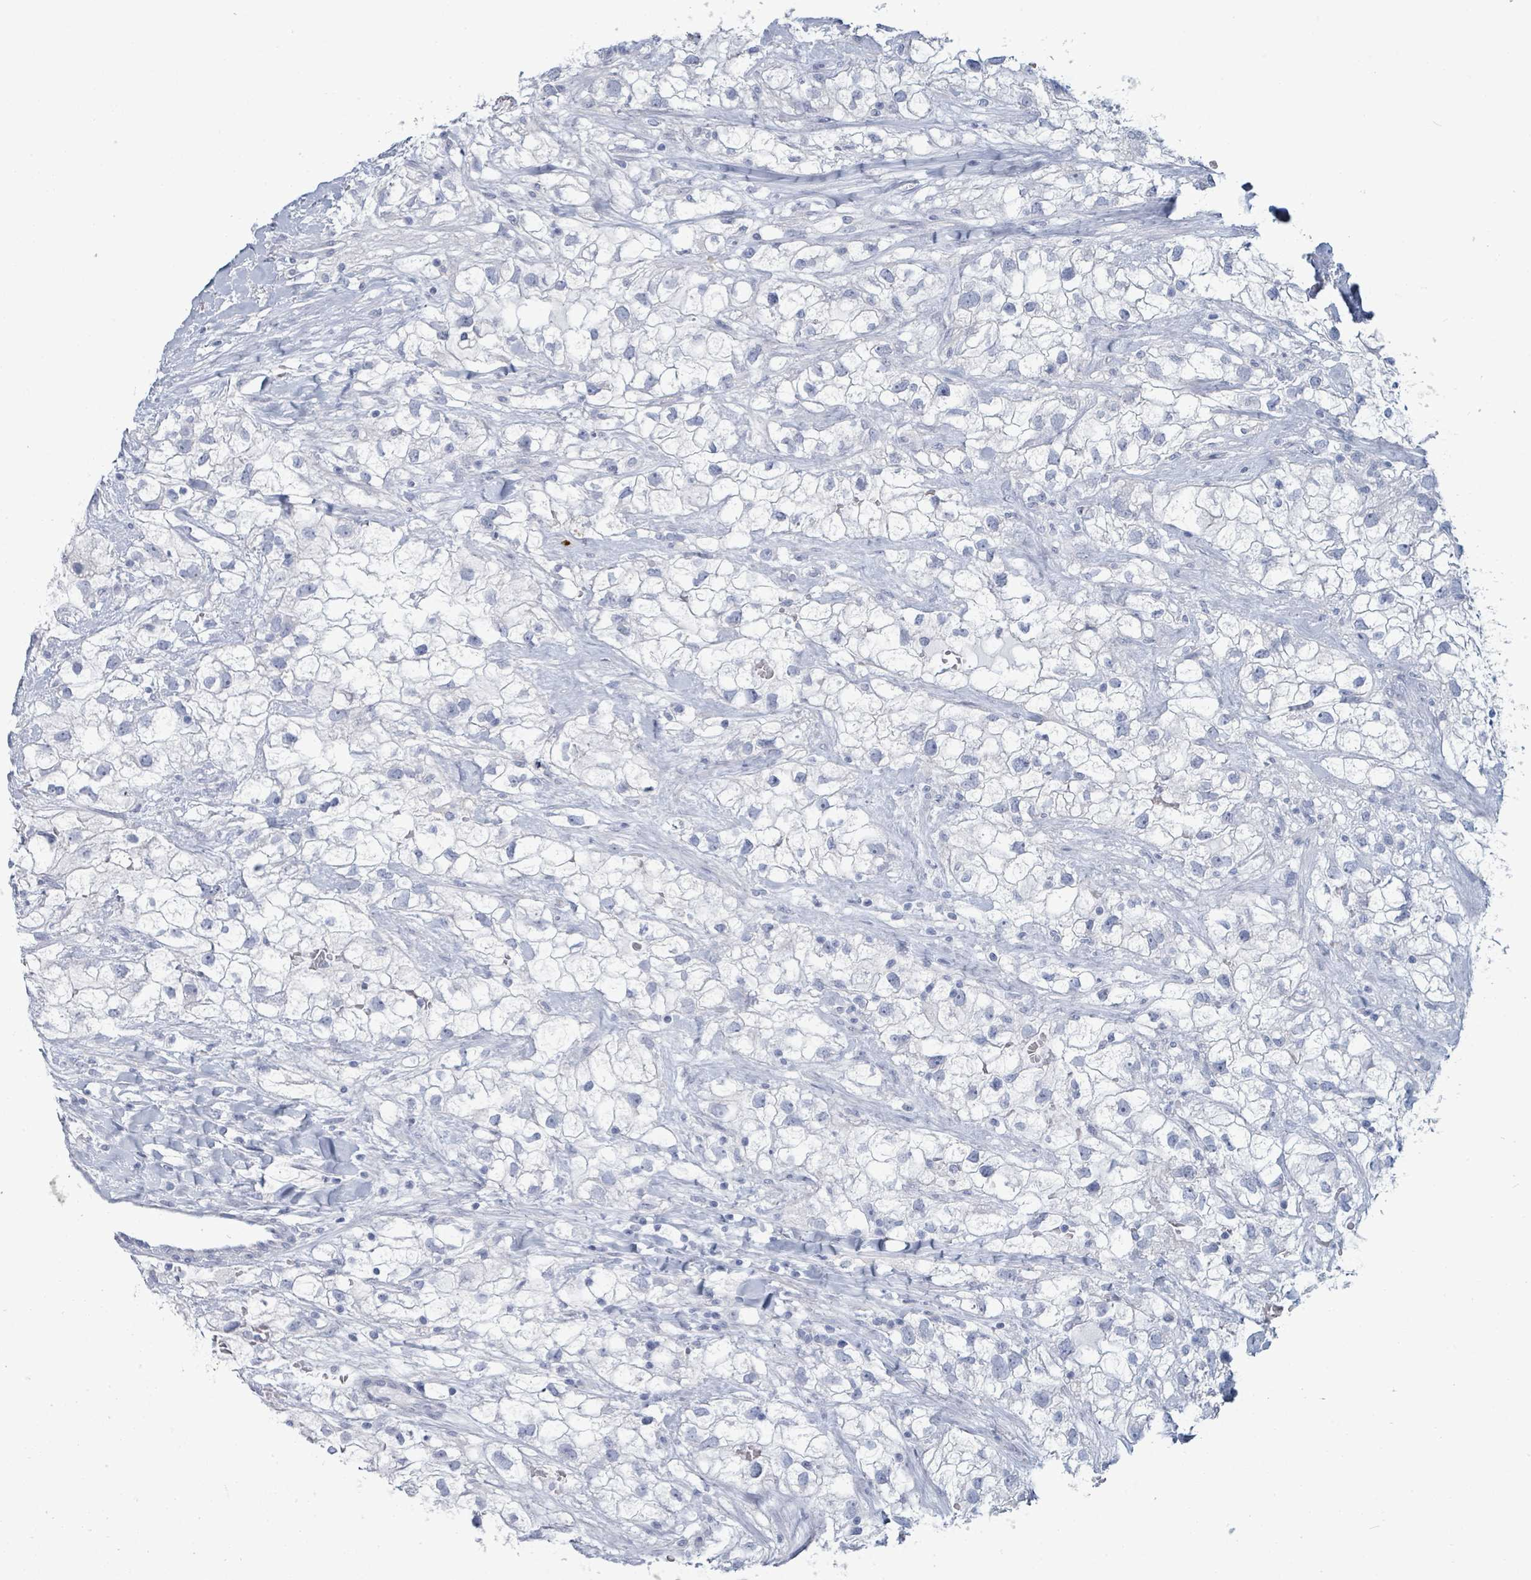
{"staining": {"intensity": "negative", "quantity": "none", "location": "none"}, "tissue": "renal cancer", "cell_type": "Tumor cells", "image_type": "cancer", "snomed": [{"axis": "morphology", "description": "Adenocarcinoma, NOS"}, {"axis": "topography", "description": "Kidney"}], "caption": "IHC of human renal cancer (adenocarcinoma) shows no expression in tumor cells. Brightfield microscopy of immunohistochemistry stained with DAB (3,3'-diaminobenzidine) (brown) and hematoxylin (blue), captured at high magnification.", "gene": "VPS13D", "patient": {"sex": "male", "age": 59}}